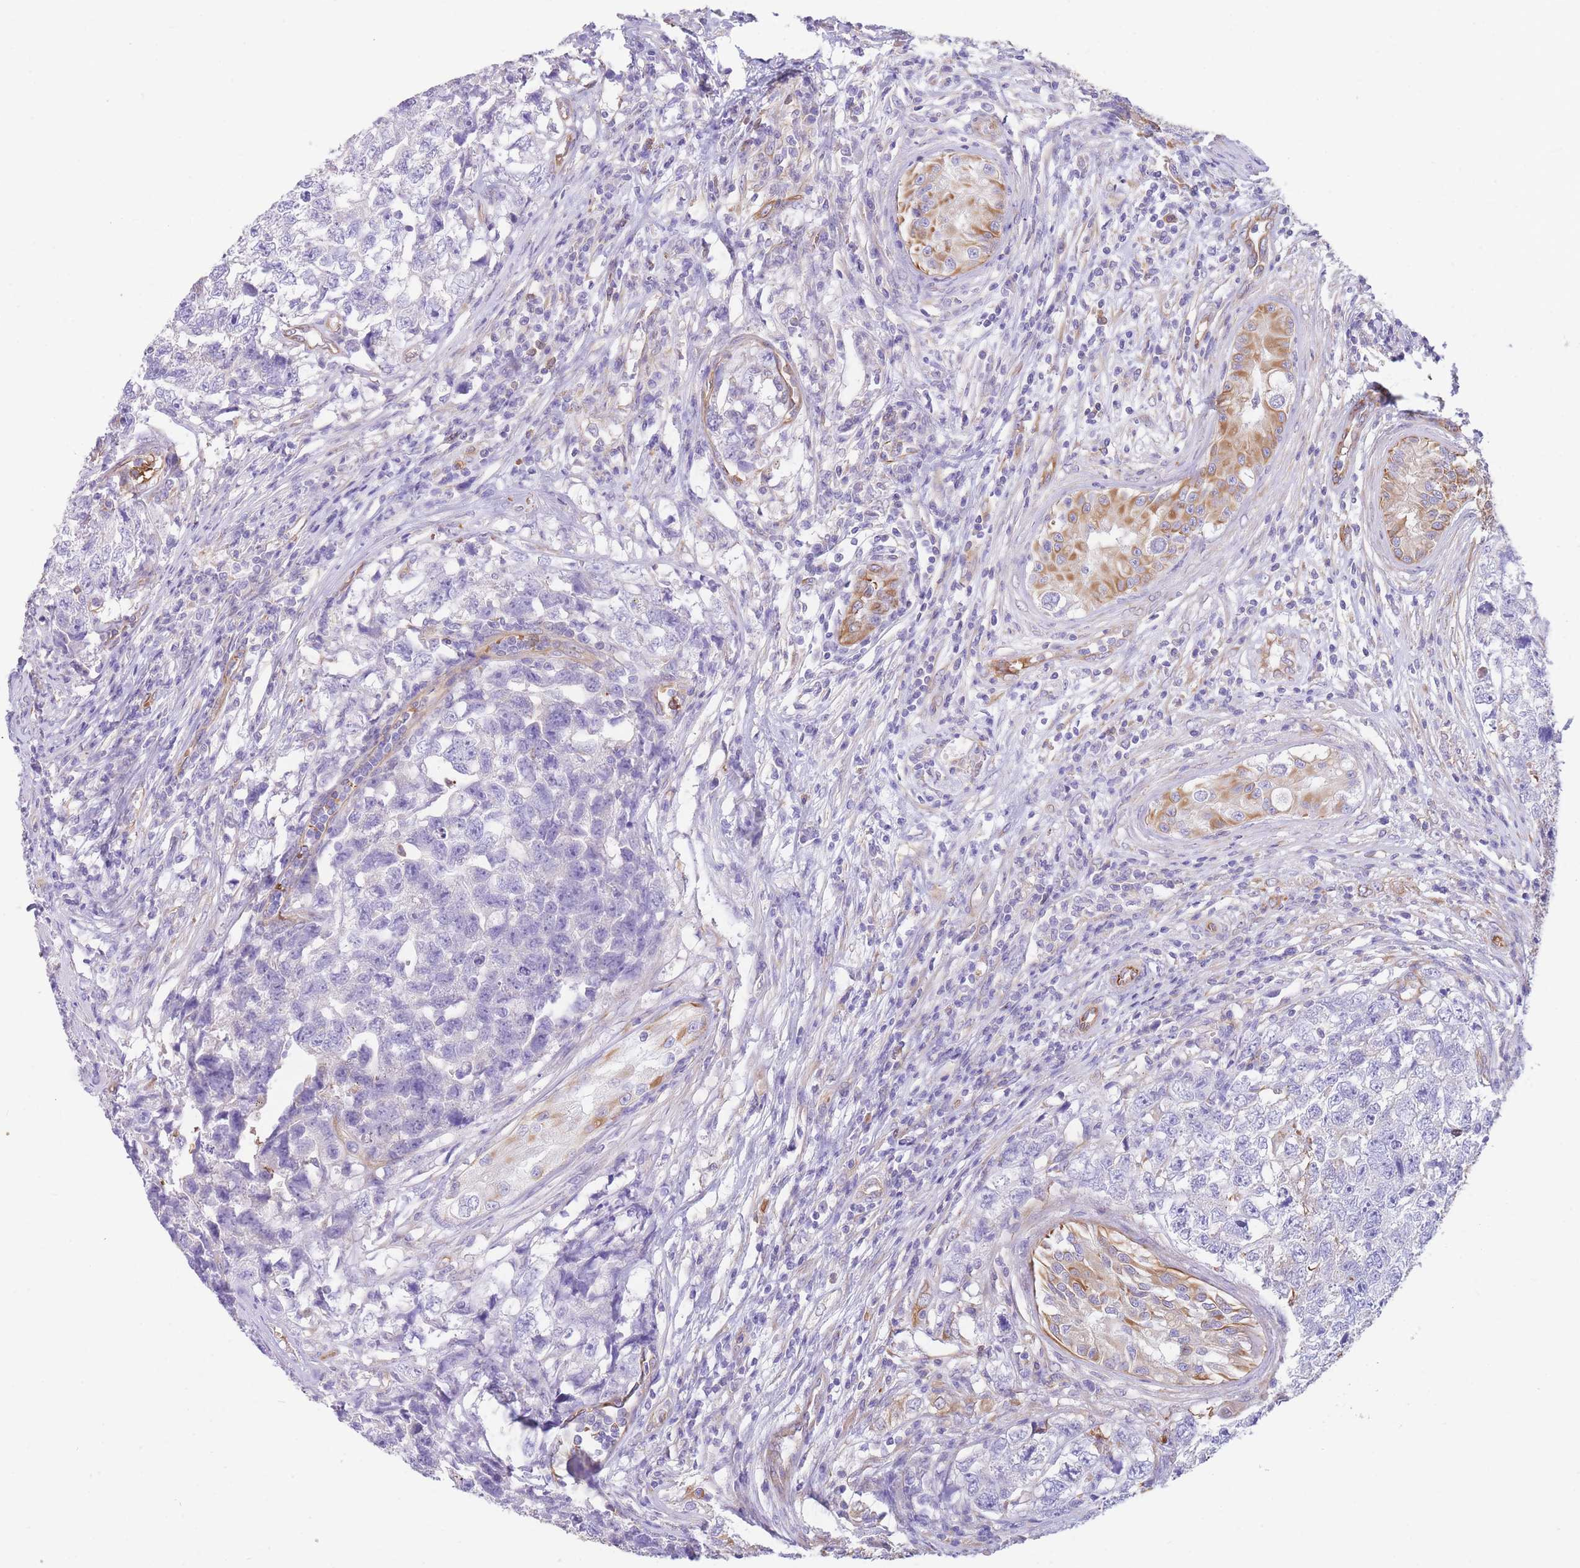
{"staining": {"intensity": "negative", "quantity": "none", "location": "none"}, "tissue": "testis cancer", "cell_type": "Tumor cells", "image_type": "cancer", "snomed": [{"axis": "morphology", "description": "Carcinoma, Embryonal, NOS"}, {"axis": "topography", "description": "Testis"}], "caption": "The immunohistochemistry (IHC) image has no significant expression in tumor cells of testis embryonal carcinoma tissue.", "gene": "ANKRD53", "patient": {"sex": "male", "age": 22}}